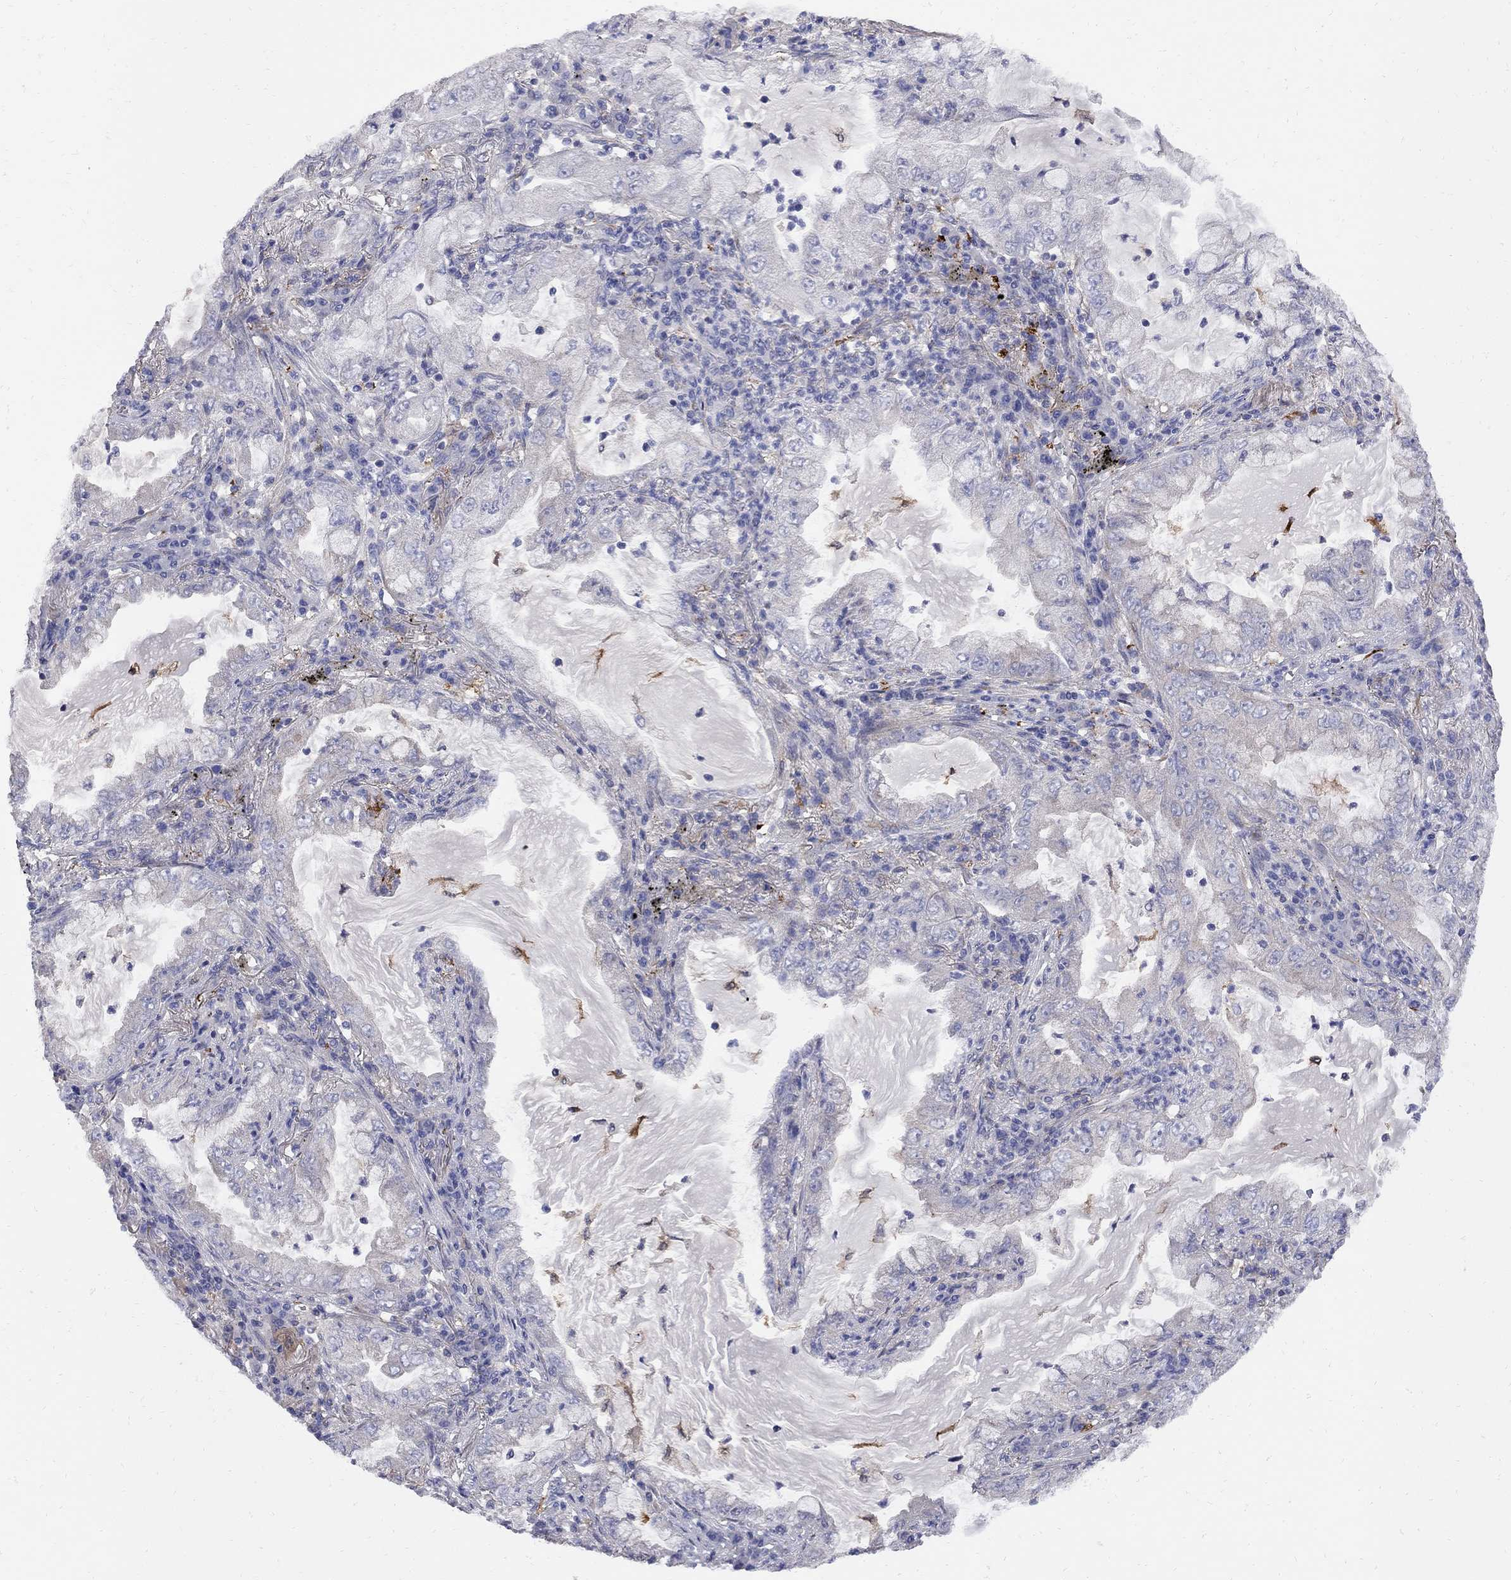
{"staining": {"intensity": "negative", "quantity": "none", "location": "none"}, "tissue": "lung cancer", "cell_type": "Tumor cells", "image_type": "cancer", "snomed": [{"axis": "morphology", "description": "Adenocarcinoma, NOS"}, {"axis": "topography", "description": "Lung"}], "caption": "A micrograph of human lung cancer (adenocarcinoma) is negative for staining in tumor cells.", "gene": "MTHFR", "patient": {"sex": "female", "age": 73}}